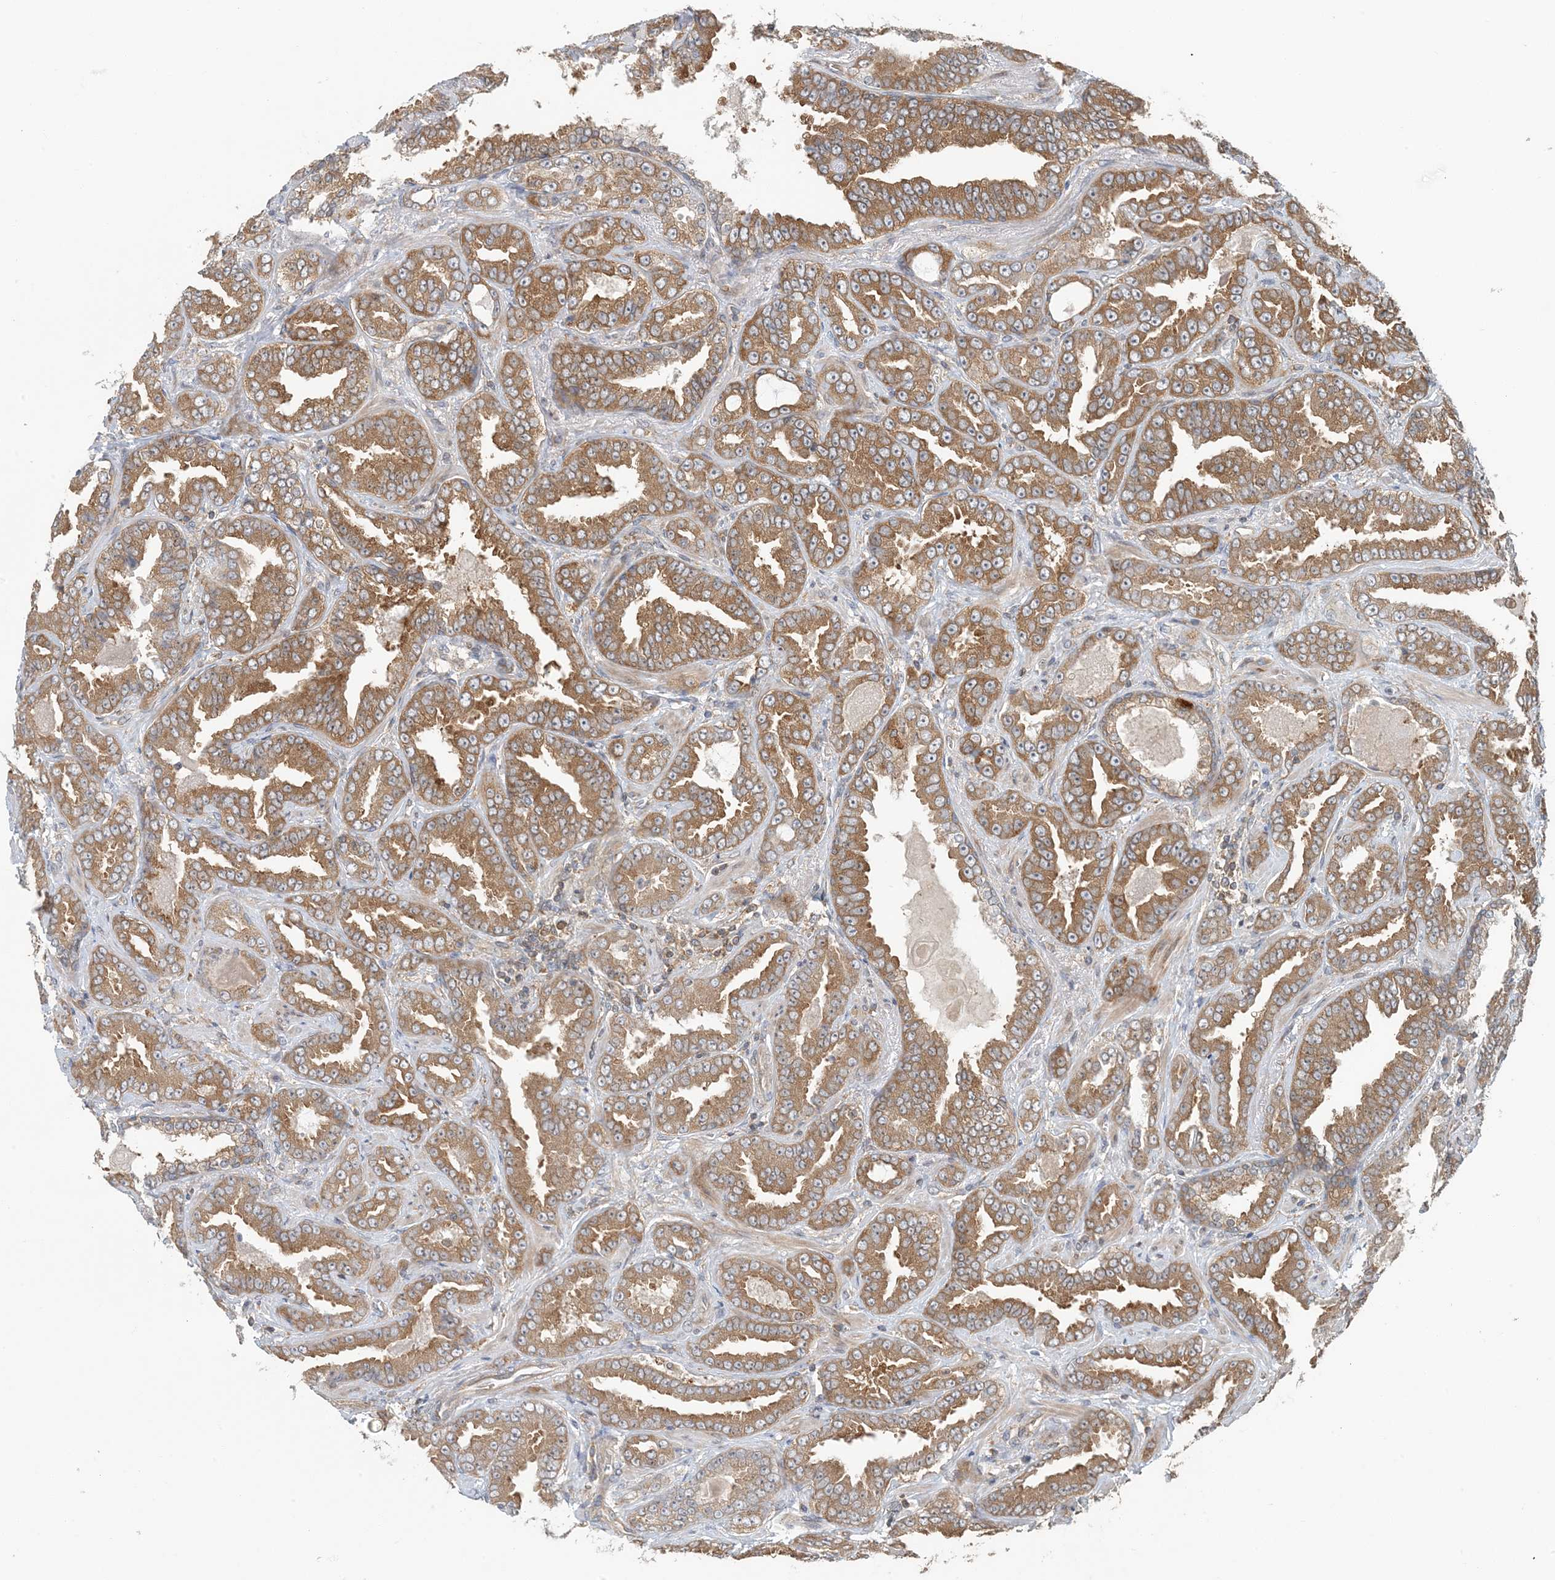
{"staining": {"intensity": "moderate", "quantity": ">75%", "location": "cytoplasmic/membranous"}, "tissue": "prostate cancer", "cell_type": "Tumor cells", "image_type": "cancer", "snomed": [{"axis": "morphology", "description": "Adenocarcinoma, Low grade"}, {"axis": "topography", "description": "Prostate"}], "caption": "This histopathology image shows immunohistochemistry (IHC) staining of prostate cancer, with medium moderate cytoplasmic/membranous positivity in approximately >75% of tumor cells.", "gene": "ATP13A2", "patient": {"sex": "male", "age": 60}}